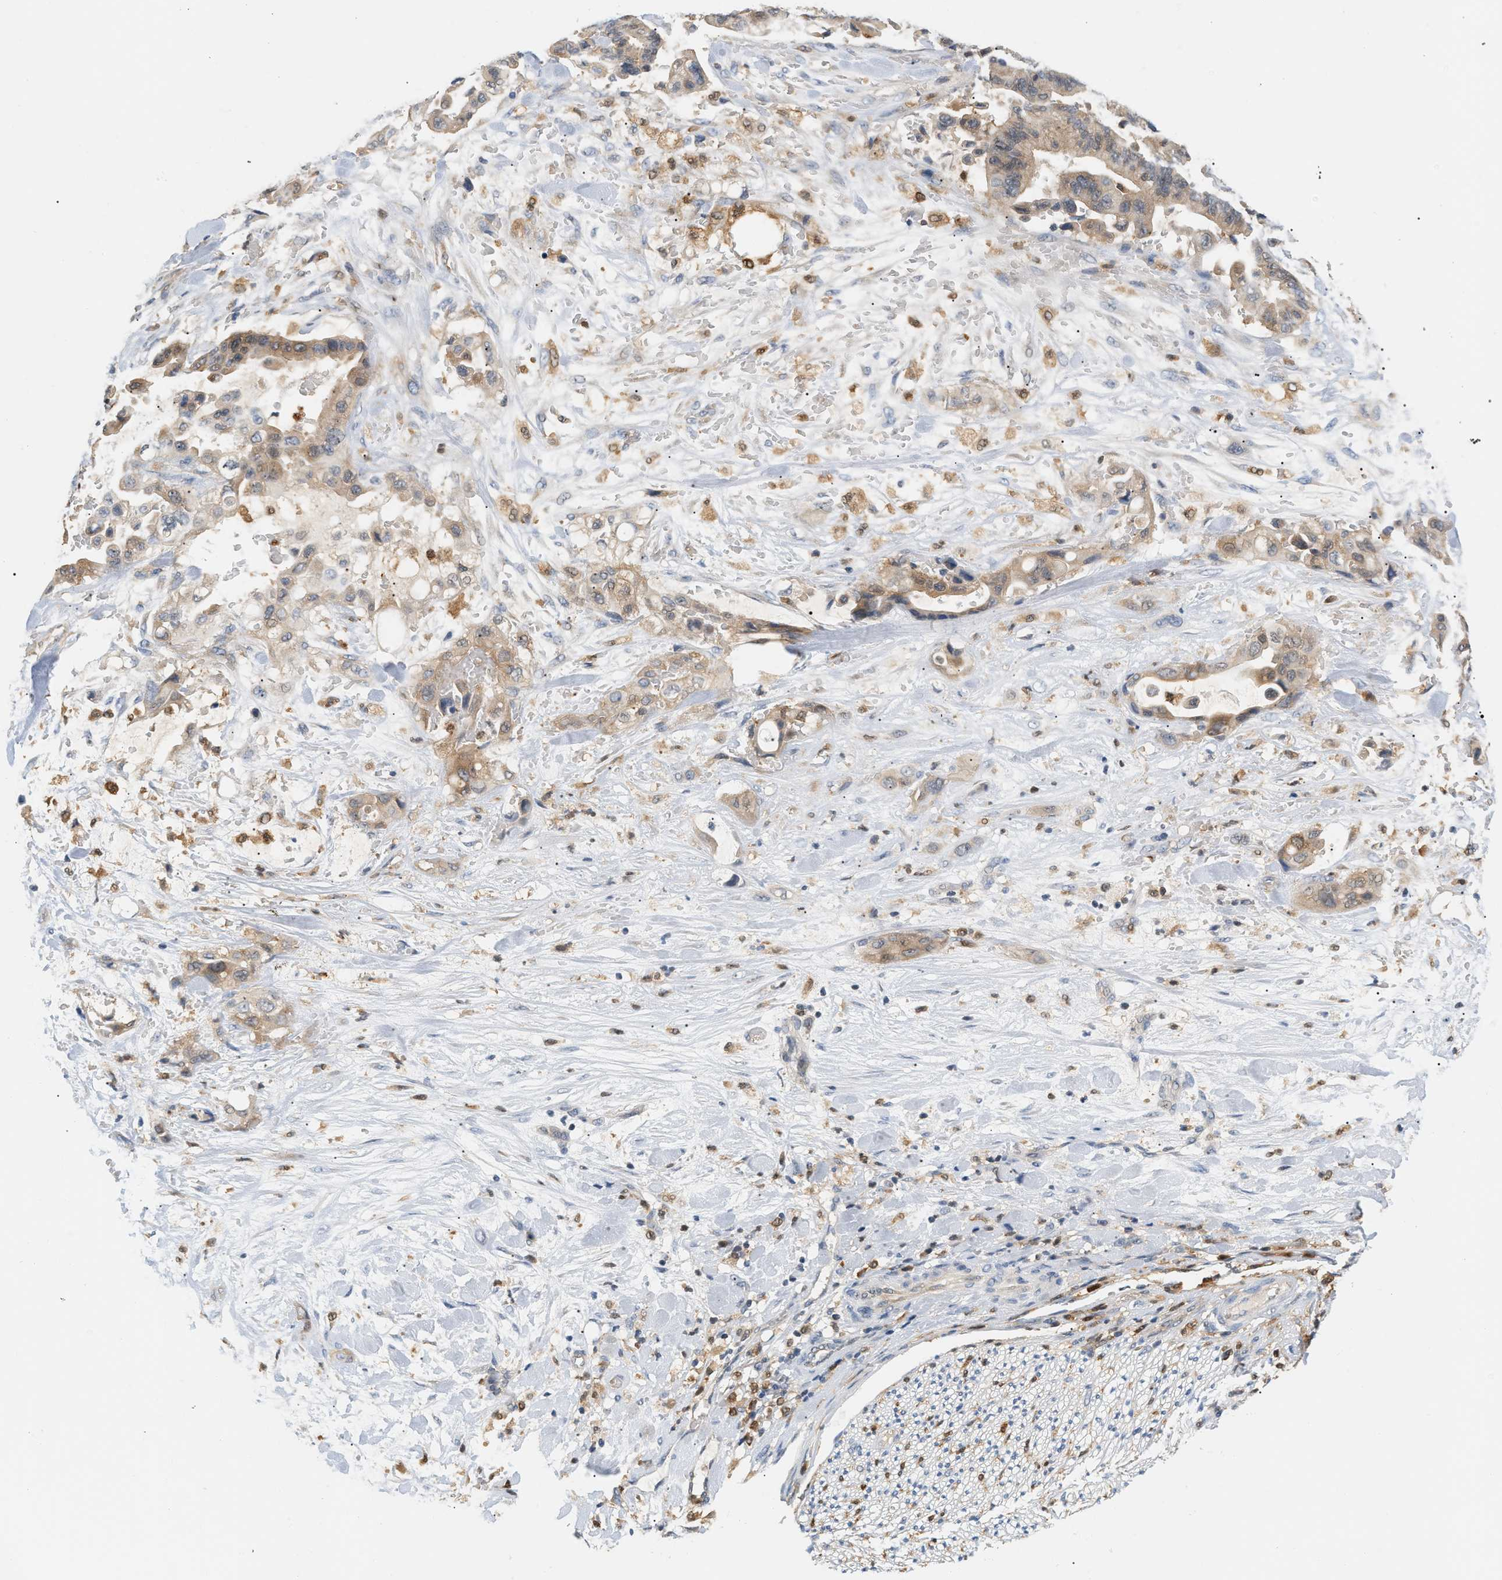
{"staining": {"intensity": "weak", "quantity": ">75%", "location": "cytoplasmic/membranous"}, "tissue": "liver cancer", "cell_type": "Tumor cells", "image_type": "cancer", "snomed": [{"axis": "morphology", "description": "Cholangiocarcinoma"}, {"axis": "topography", "description": "Liver"}], "caption": "Protein staining of liver cancer (cholangiocarcinoma) tissue shows weak cytoplasmic/membranous positivity in approximately >75% of tumor cells. (Brightfield microscopy of DAB IHC at high magnification).", "gene": "PYCARD", "patient": {"sex": "female", "age": 61}}